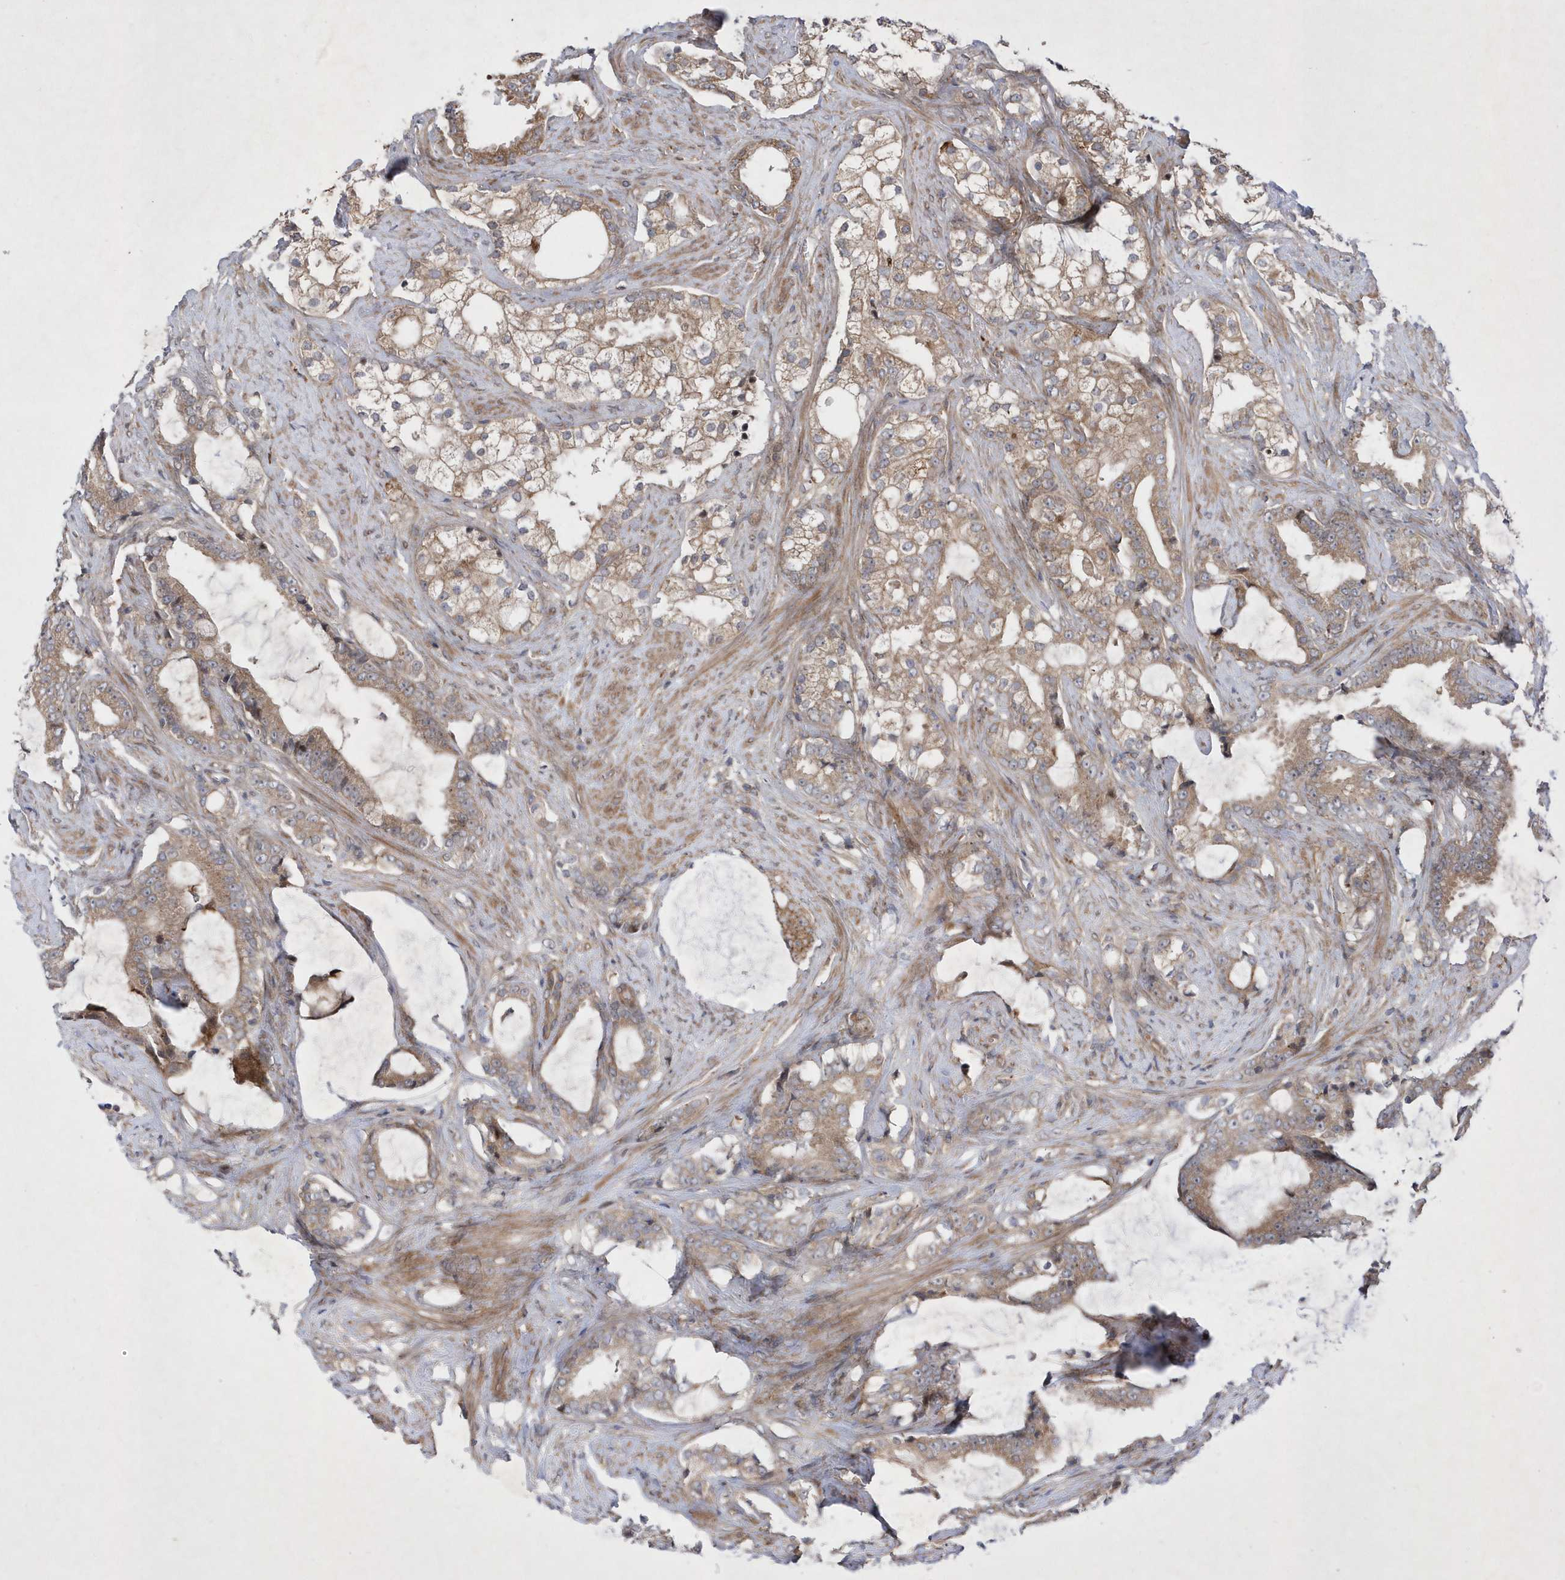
{"staining": {"intensity": "moderate", "quantity": ">75%", "location": "cytoplasmic/membranous"}, "tissue": "prostate cancer", "cell_type": "Tumor cells", "image_type": "cancer", "snomed": [{"axis": "morphology", "description": "Adenocarcinoma, Low grade"}, {"axis": "topography", "description": "Prostate"}], "caption": "The image shows staining of prostate cancer (adenocarcinoma (low-grade)), revealing moderate cytoplasmic/membranous protein staining (brown color) within tumor cells.", "gene": "LONRF2", "patient": {"sex": "male", "age": 58}}